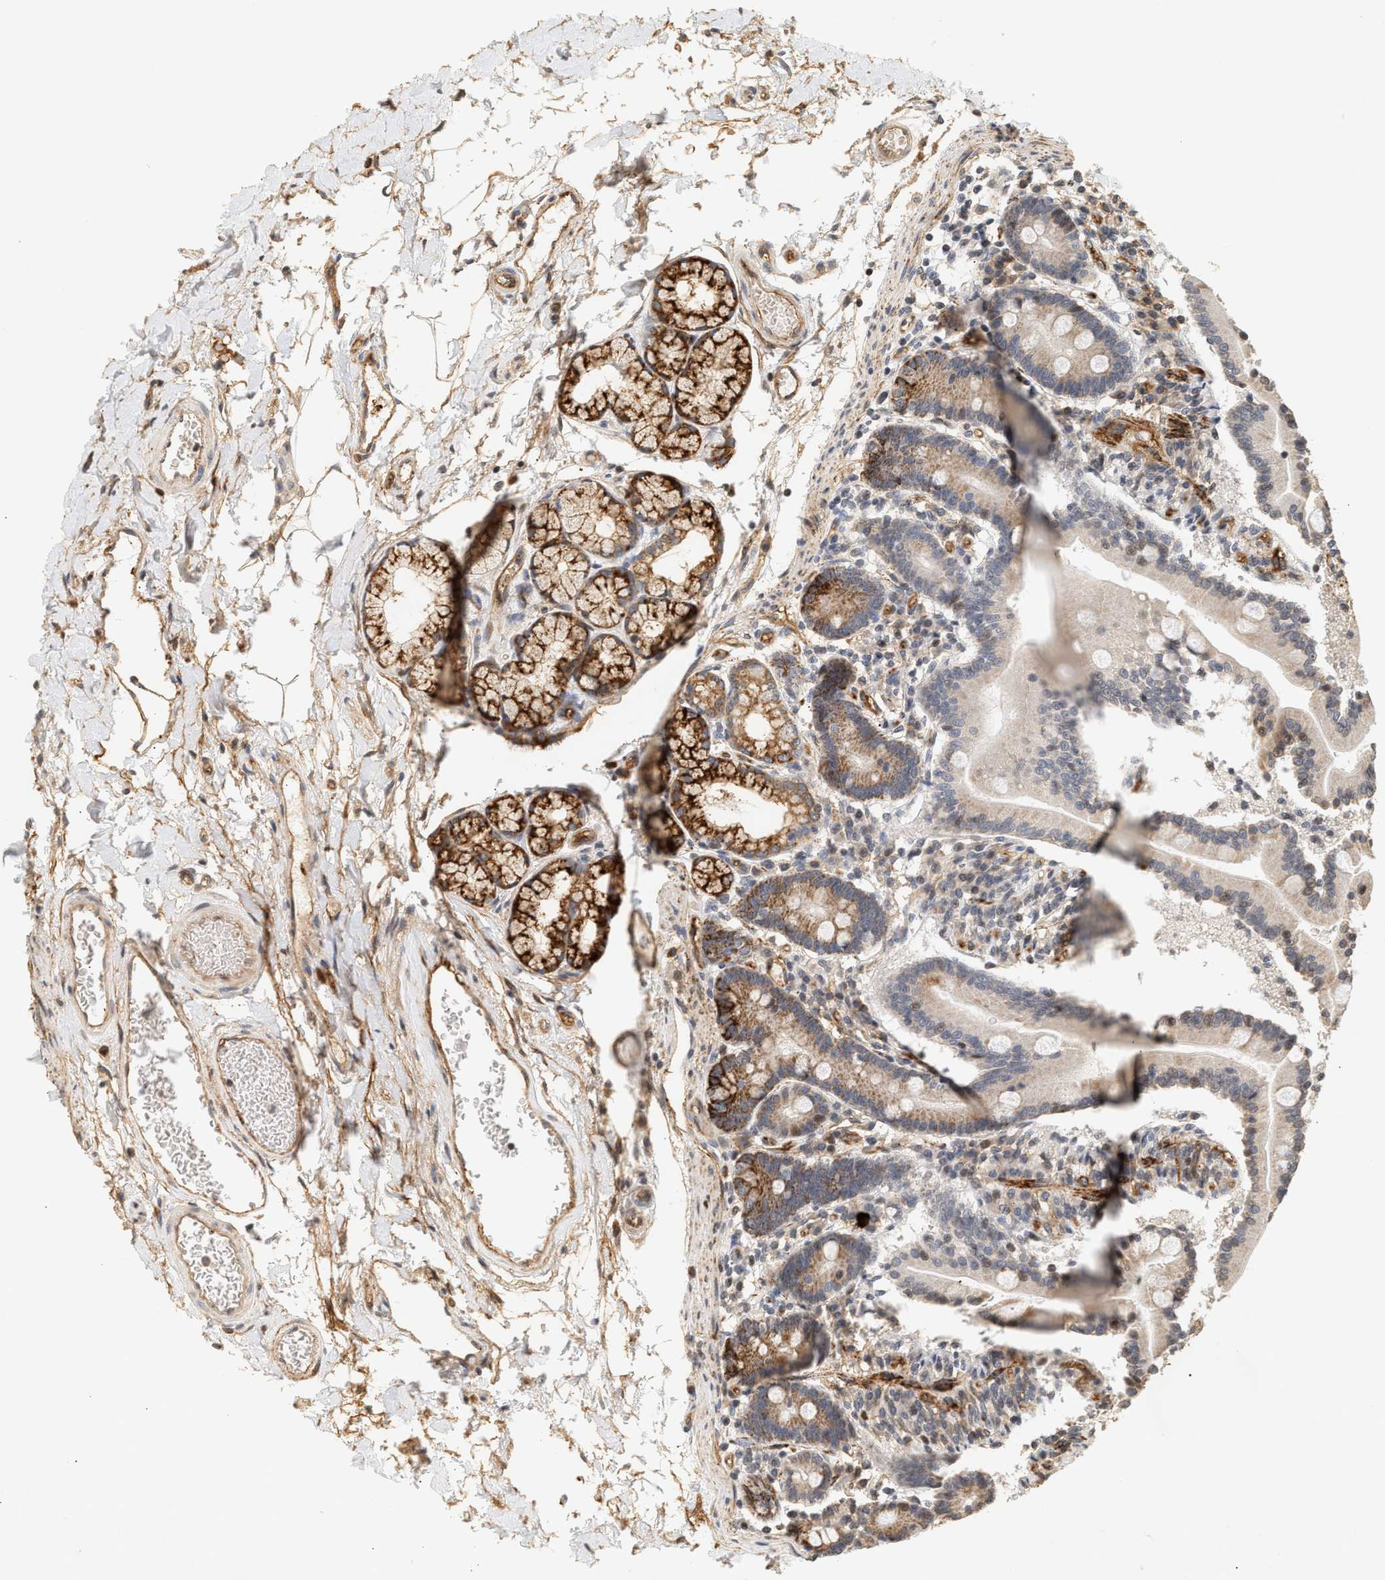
{"staining": {"intensity": "moderate", "quantity": "<25%", "location": "cytoplasmic/membranous"}, "tissue": "duodenum", "cell_type": "Glandular cells", "image_type": "normal", "snomed": [{"axis": "morphology", "description": "Normal tissue, NOS"}, {"axis": "topography", "description": "Duodenum"}], "caption": "Benign duodenum was stained to show a protein in brown. There is low levels of moderate cytoplasmic/membranous staining in approximately <25% of glandular cells. The protein is stained brown, and the nuclei are stained in blue (DAB IHC with brightfield microscopy, high magnification).", "gene": "PLXND1", "patient": {"sex": "male", "age": 54}}